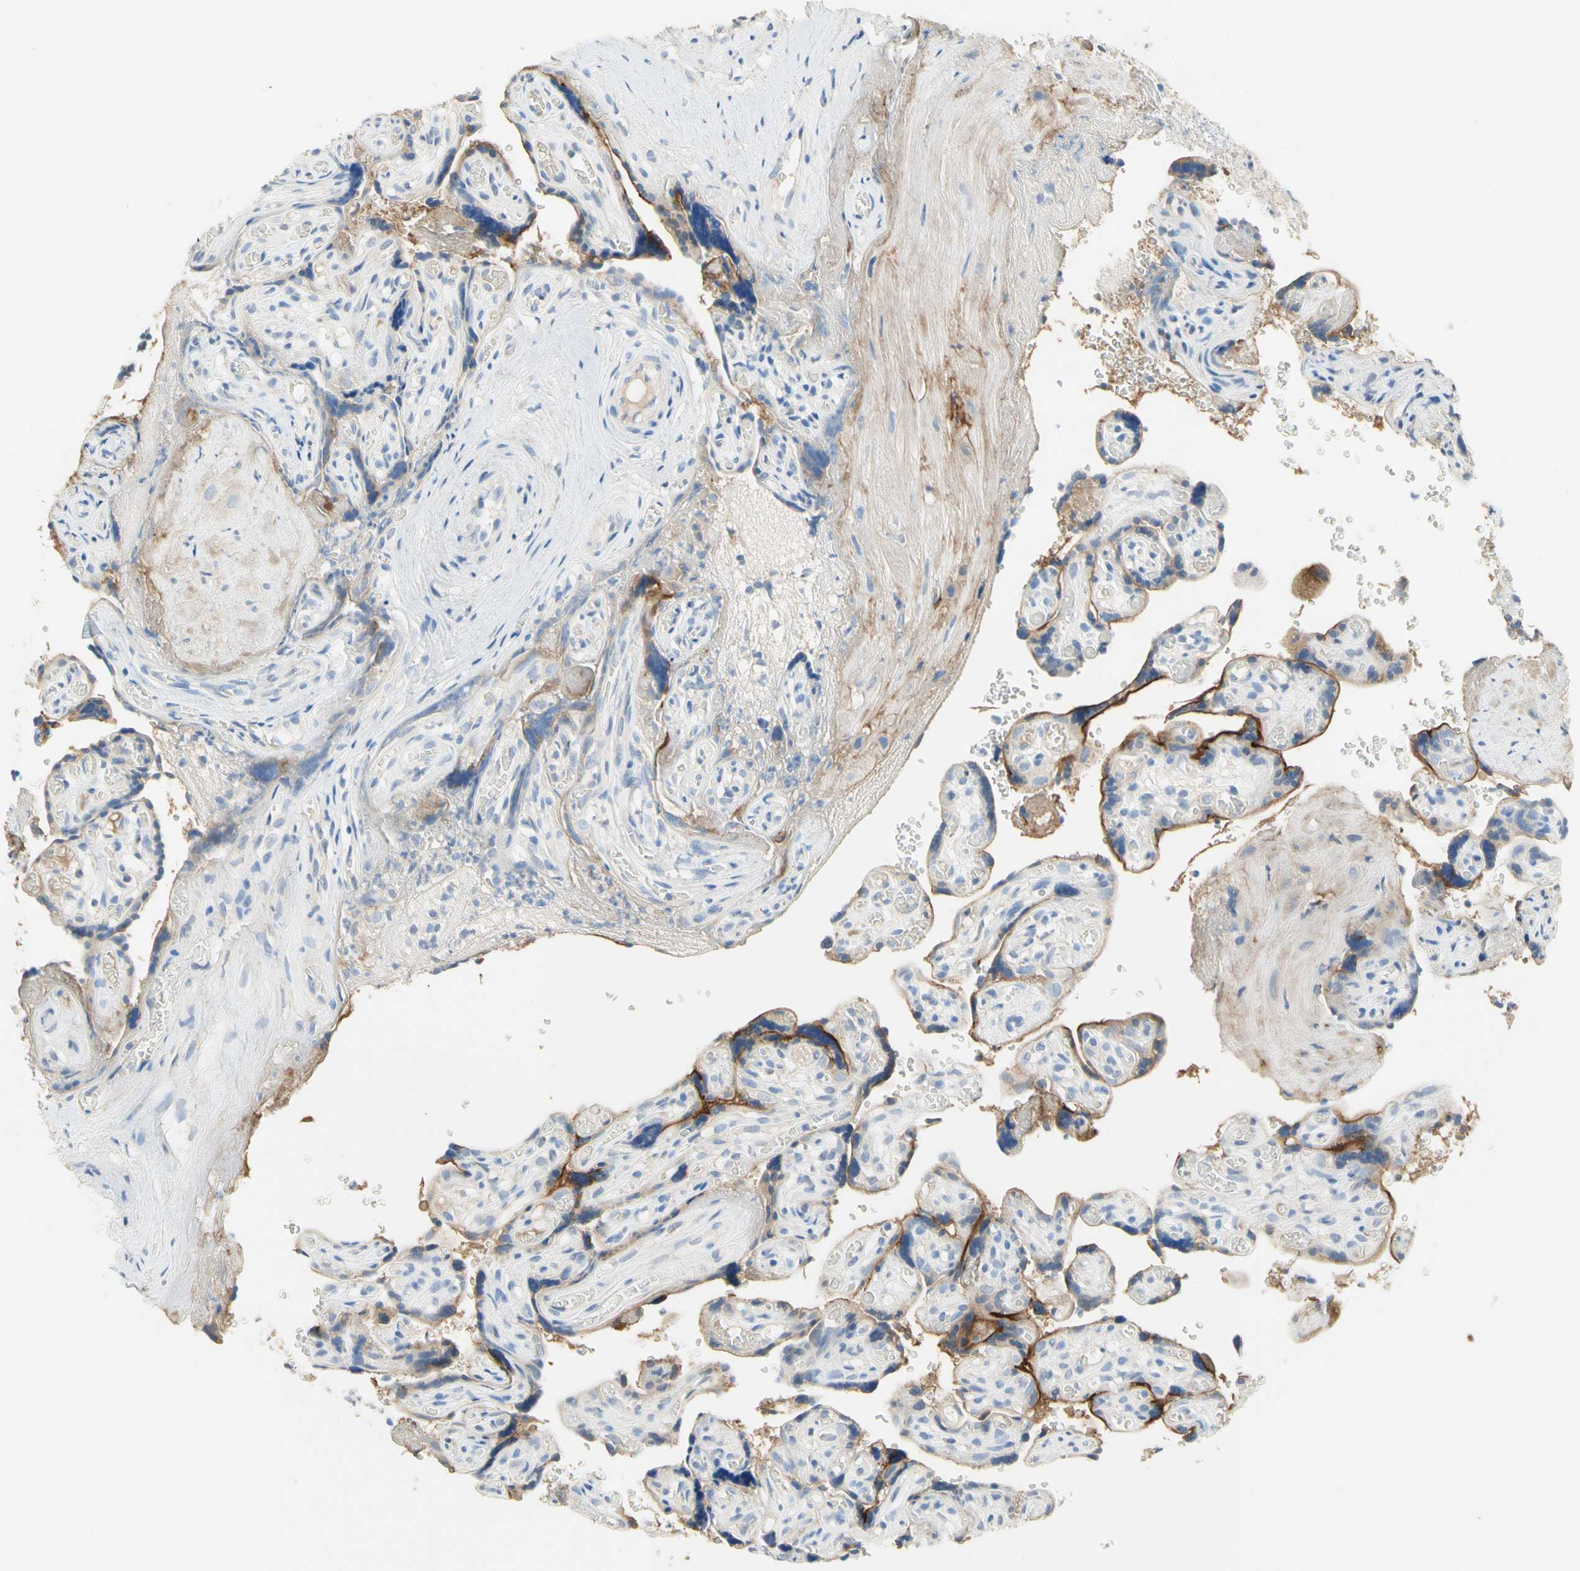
{"staining": {"intensity": "moderate", "quantity": ">75%", "location": "cytoplasmic/membranous"}, "tissue": "placenta", "cell_type": "Decidual cells", "image_type": "normal", "snomed": [{"axis": "morphology", "description": "Normal tissue, NOS"}, {"axis": "topography", "description": "Placenta"}], "caption": "Decidual cells show moderate cytoplasmic/membranous expression in about >75% of cells in benign placenta.", "gene": "NECTIN4", "patient": {"sex": "female", "age": 30}}